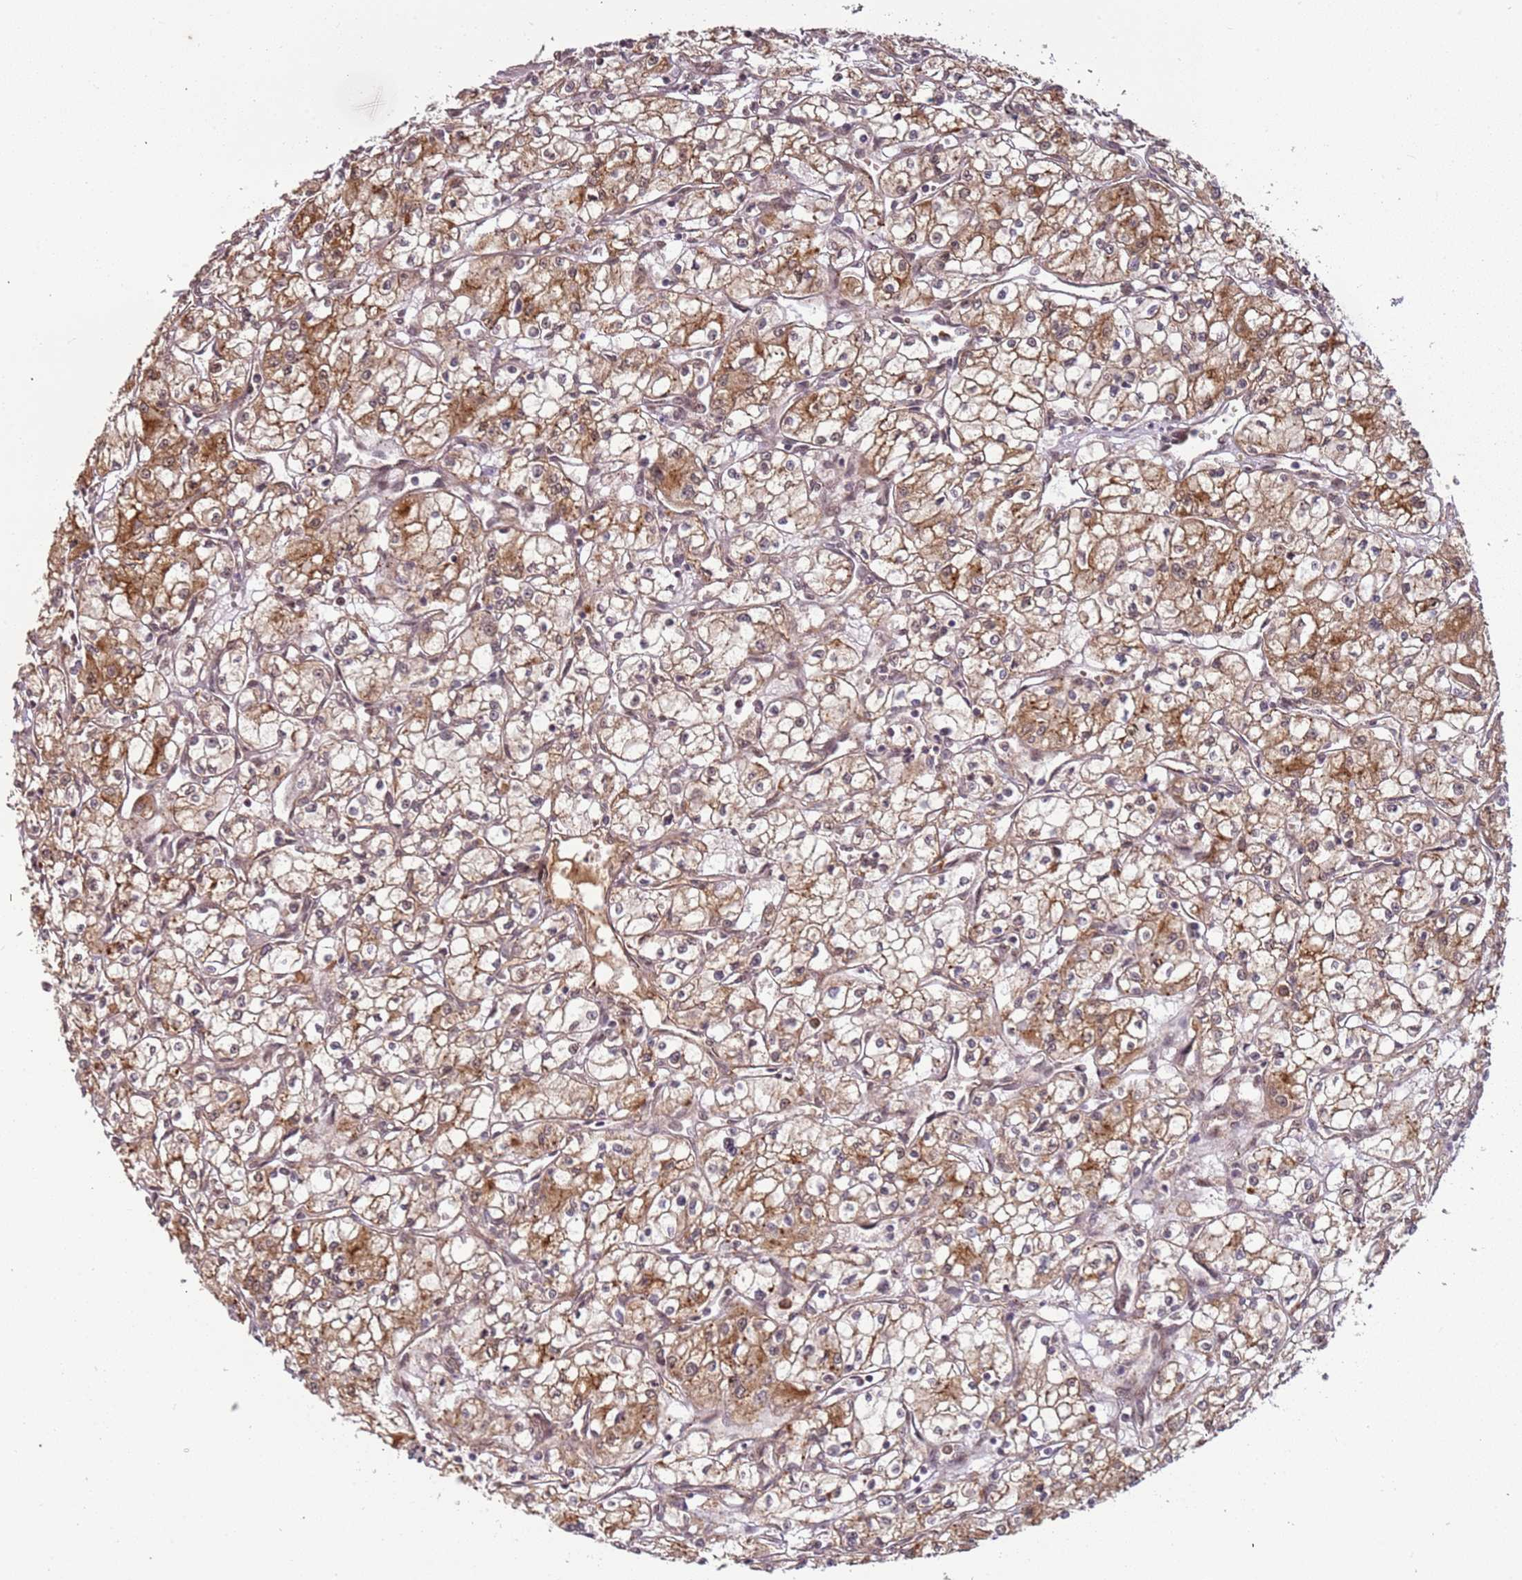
{"staining": {"intensity": "moderate", "quantity": "<25%", "location": "cytoplasmic/membranous,nuclear"}, "tissue": "renal cancer", "cell_type": "Tumor cells", "image_type": "cancer", "snomed": [{"axis": "morphology", "description": "Adenocarcinoma, NOS"}, {"axis": "topography", "description": "Kidney"}], "caption": "Immunohistochemical staining of human renal cancer demonstrates moderate cytoplasmic/membranous and nuclear protein positivity in approximately <25% of tumor cells.", "gene": "POLR3H", "patient": {"sex": "male", "age": 59}}